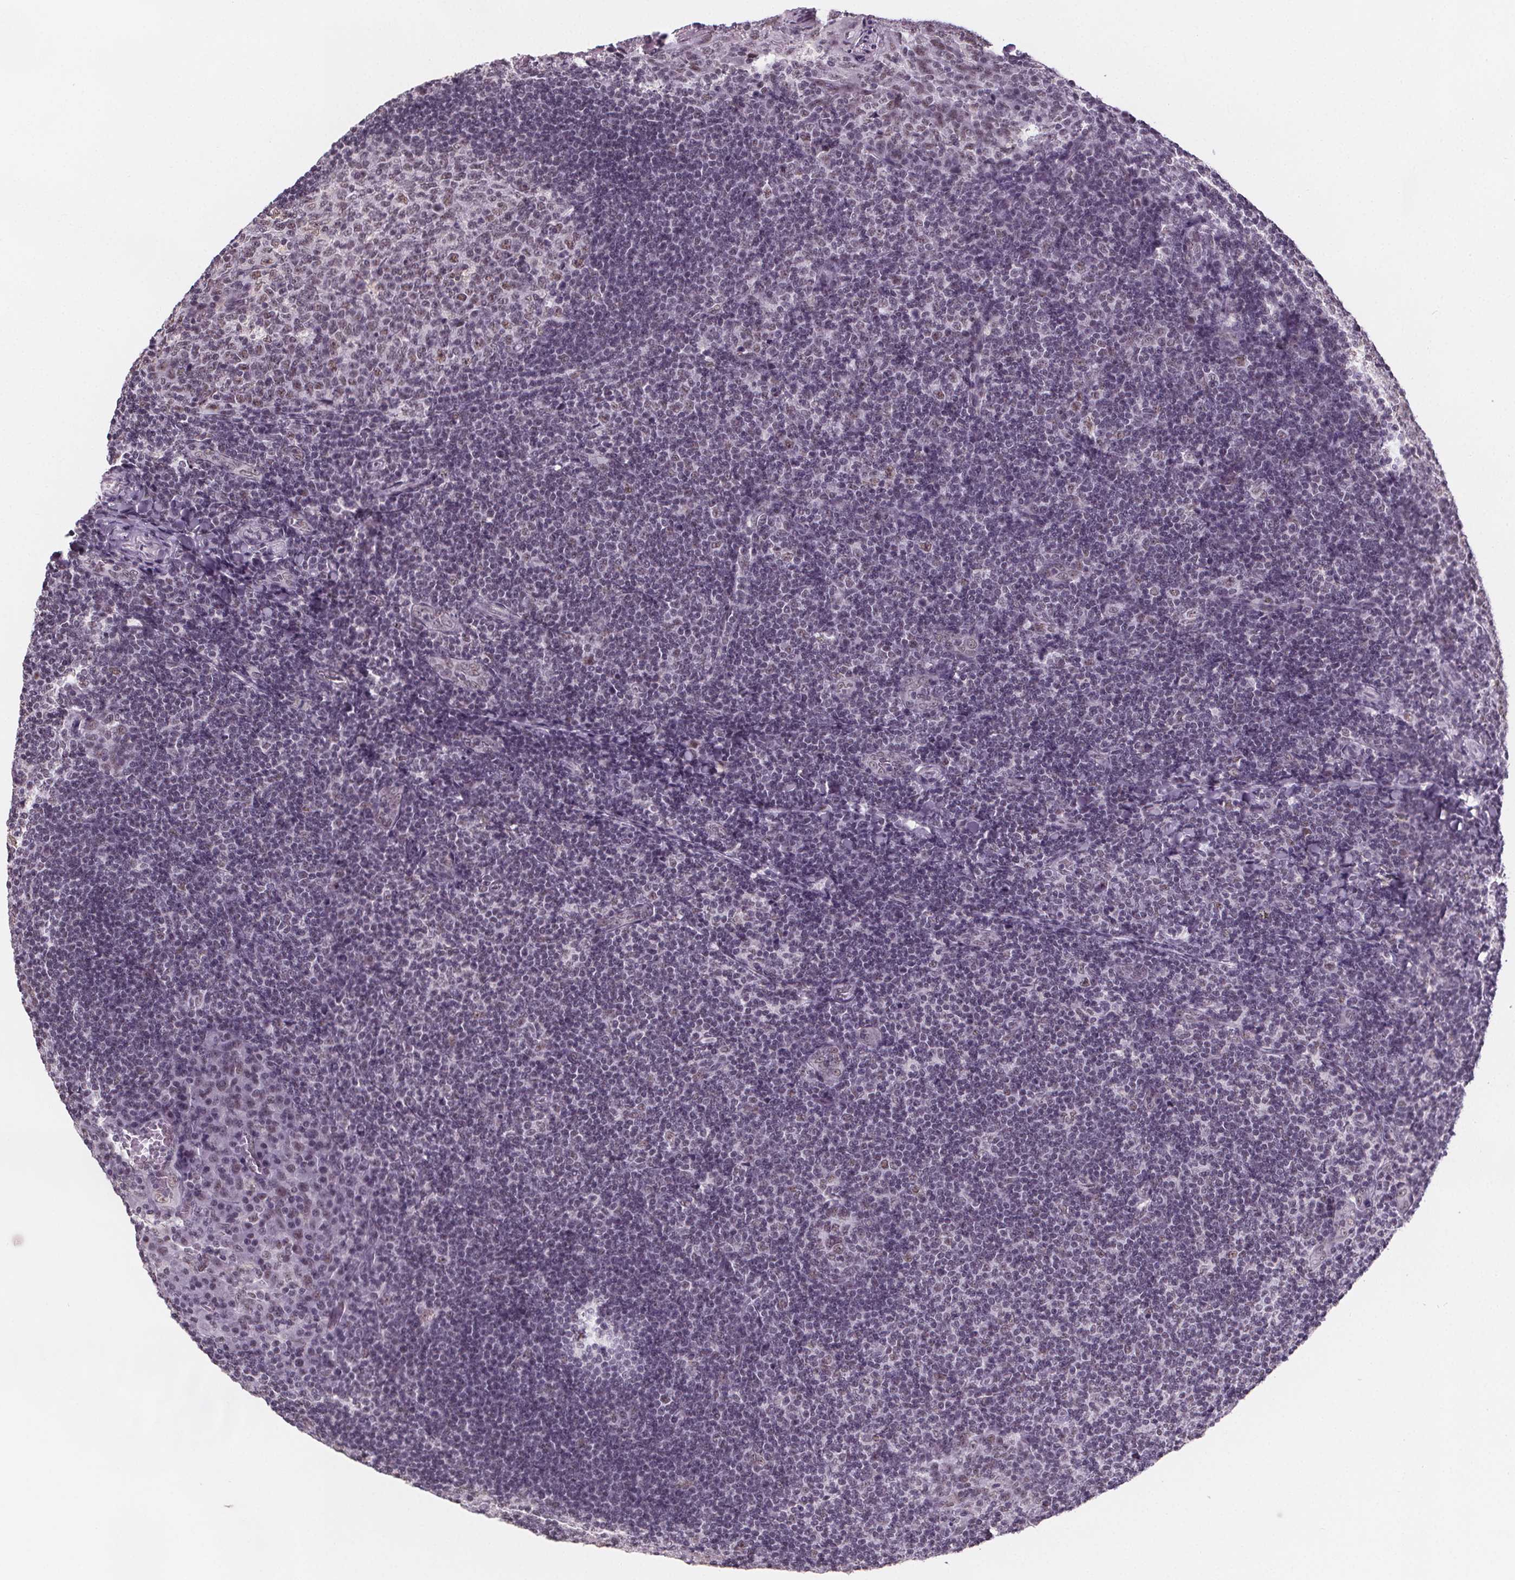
{"staining": {"intensity": "moderate", "quantity": "<25%", "location": "nuclear"}, "tissue": "tonsil", "cell_type": "Germinal center cells", "image_type": "normal", "snomed": [{"axis": "morphology", "description": "Normal tissue, NOS"}, {"axis": "topography", "description": "Tonsil"}], "caption": "Germinal center cells exhibit moderate nuclear positivity in about <25% of cells in benign tonsil.", "gene": "ZNF572", "patient": {"sex": "male", "age": 17}}